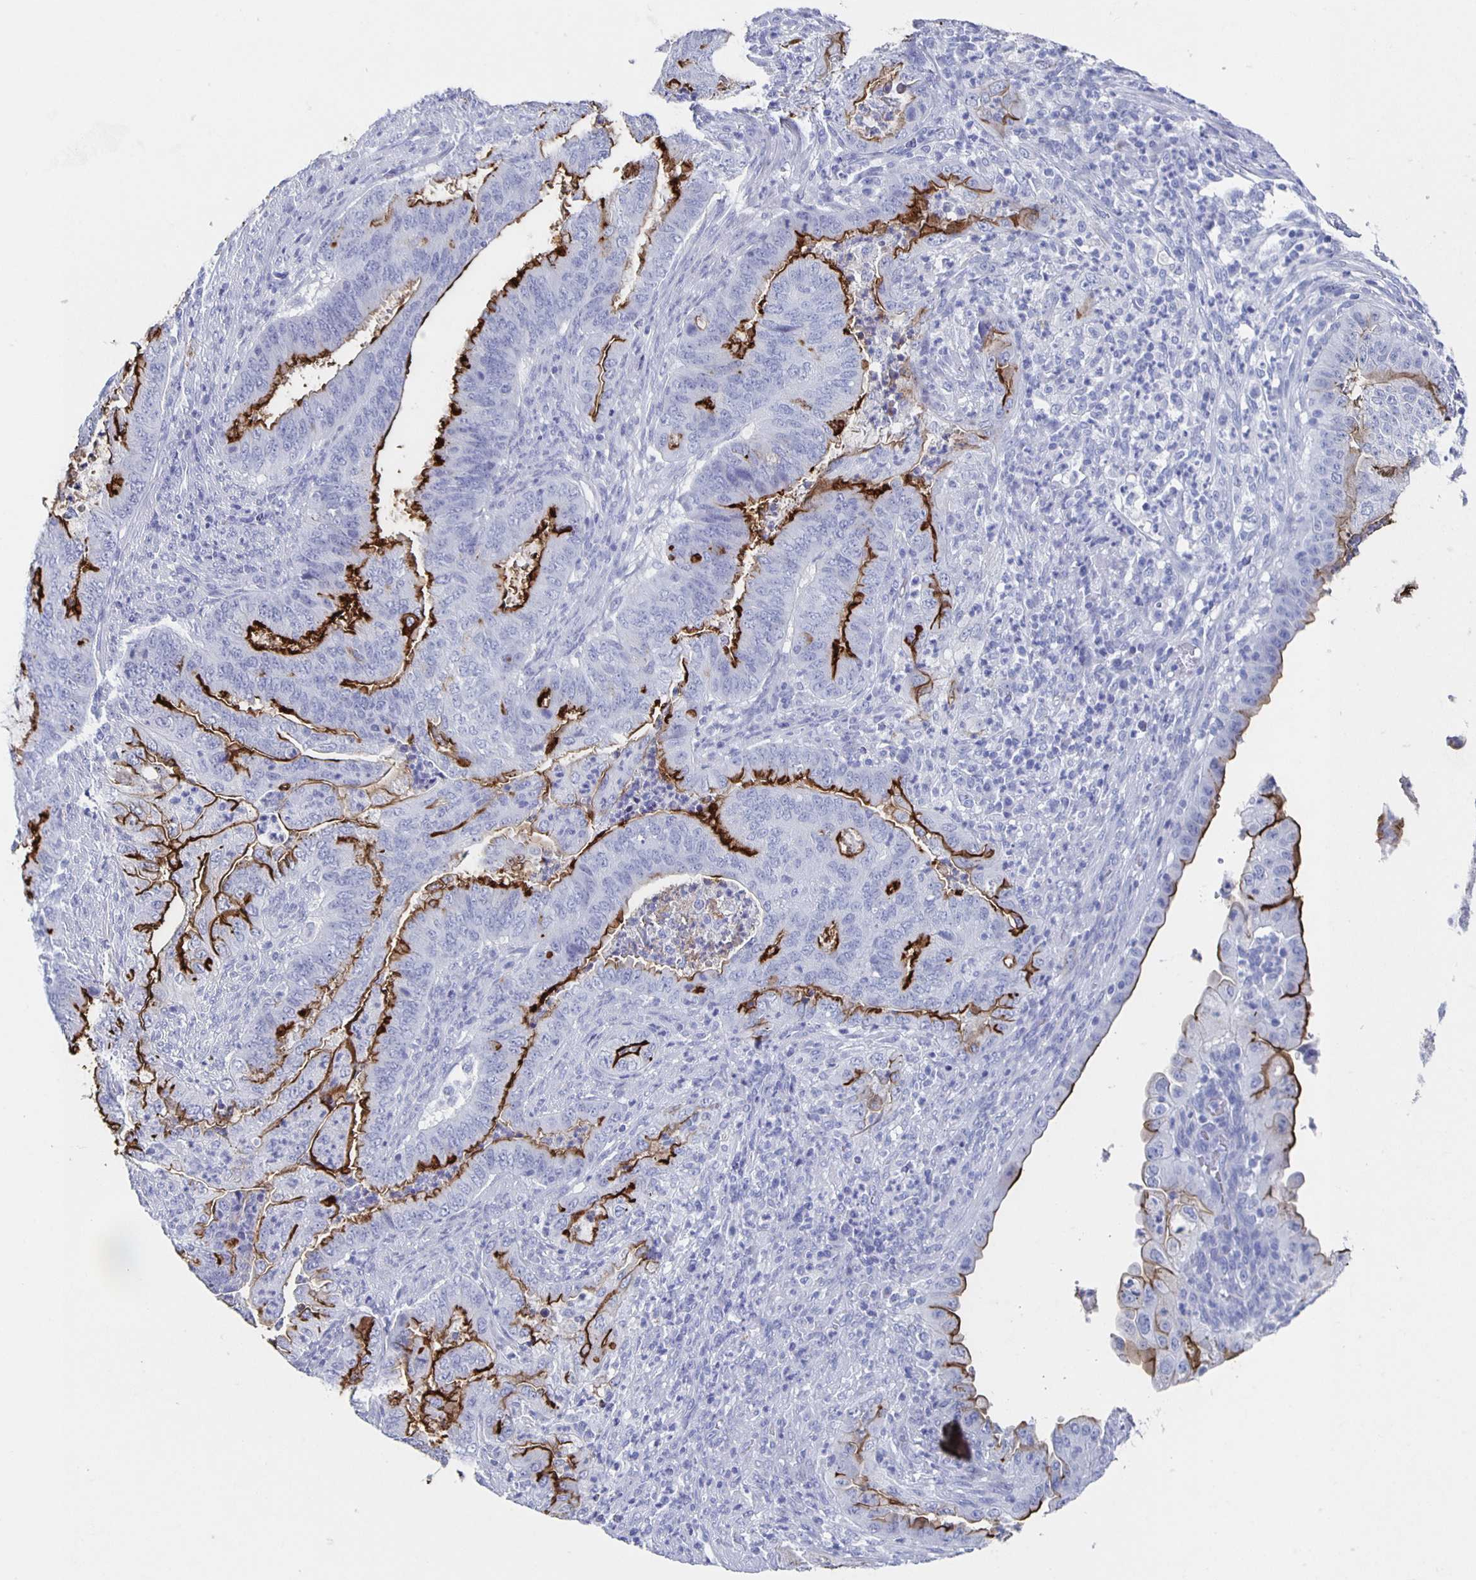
{"staining": {"intensity": "strong", "quantity": "25%-75%", "location": "cytoplasmic/membranous"}, "tissue": "endometrial cancer", "cell_type": "Tumor cells", "image_type": "cancer", "snomed": [{"axis": "morphology", "description": "Adenocarcinoma, NOS"}, {"axis": "topography", "description": "Endometrium"}], "caption": "Protein staining shows strong cytoplasmic/membranous positivity in approximately 25%-75% of tumor cells in adenocarcinoma (endometrial). The protein is shown in brown color, while the nuclei are stained blue.", "gene": "SLC34A2", "patient": {"sex": "female", "age": 51}}